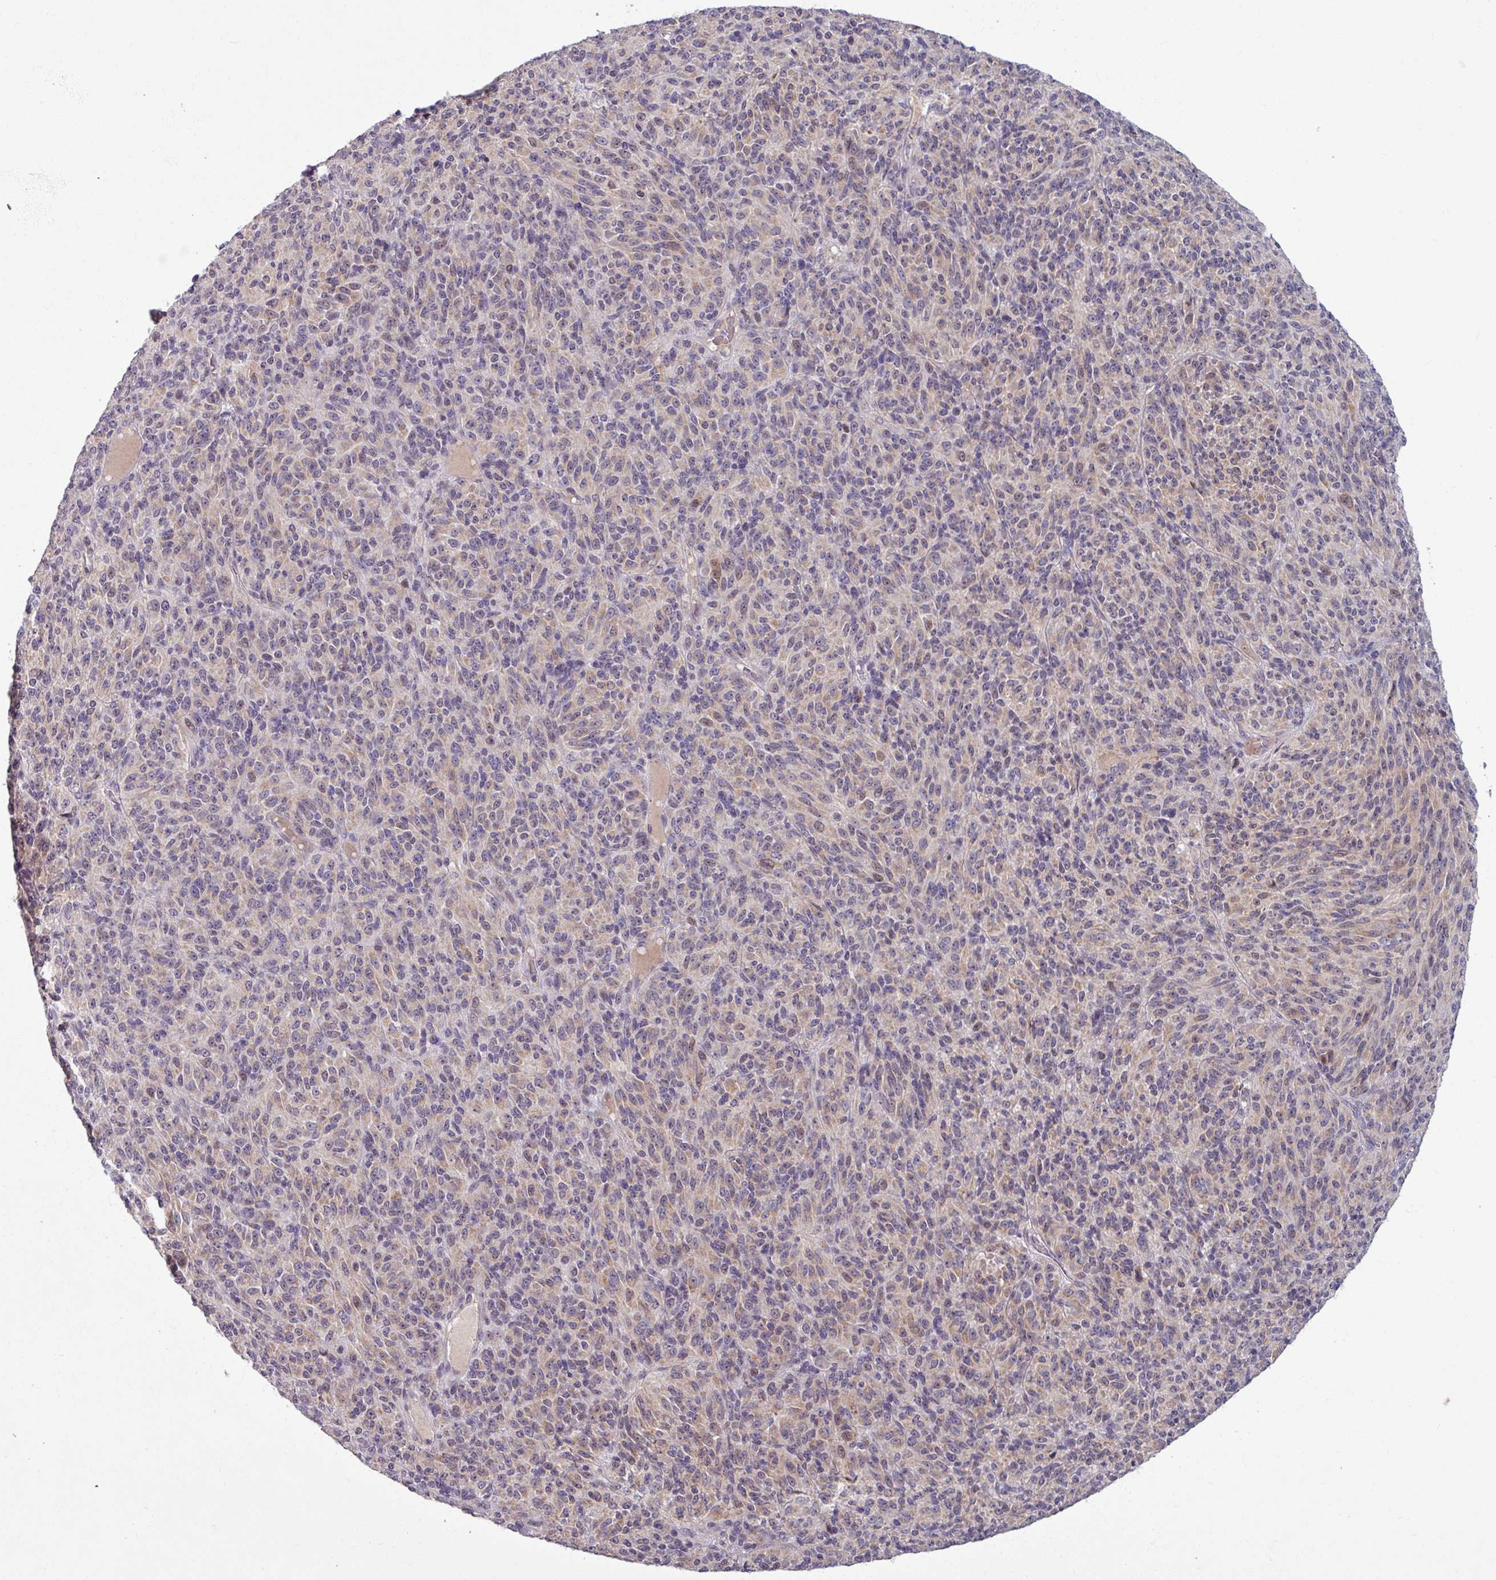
{"staining": {"intensity": "weak", "quantity": "25%-75%", "location": "cytoplasmic/membranous,nuclear"}, "tissue": "melanoma", "cell_type": "Tumor cells", "image_type": "cancer", "snomed": [{"axis": "morphology", "description": "Malignant melanoma, Metastatic site"}, {"axis": "topography", "description": "Brain"}], "caption": "Immunohistochemical staining of melanoma demonstrates weak cytoplasmic/membranous and nuclear protein staining in approximately 25%-75% of tumor cells. Using DAB (brown) and hematoxylin (blue) stains, captured at high magnification using brightfield microscopy.", "gene": "OGFOD3", "patient": {"sex": "female", "age": 56}}